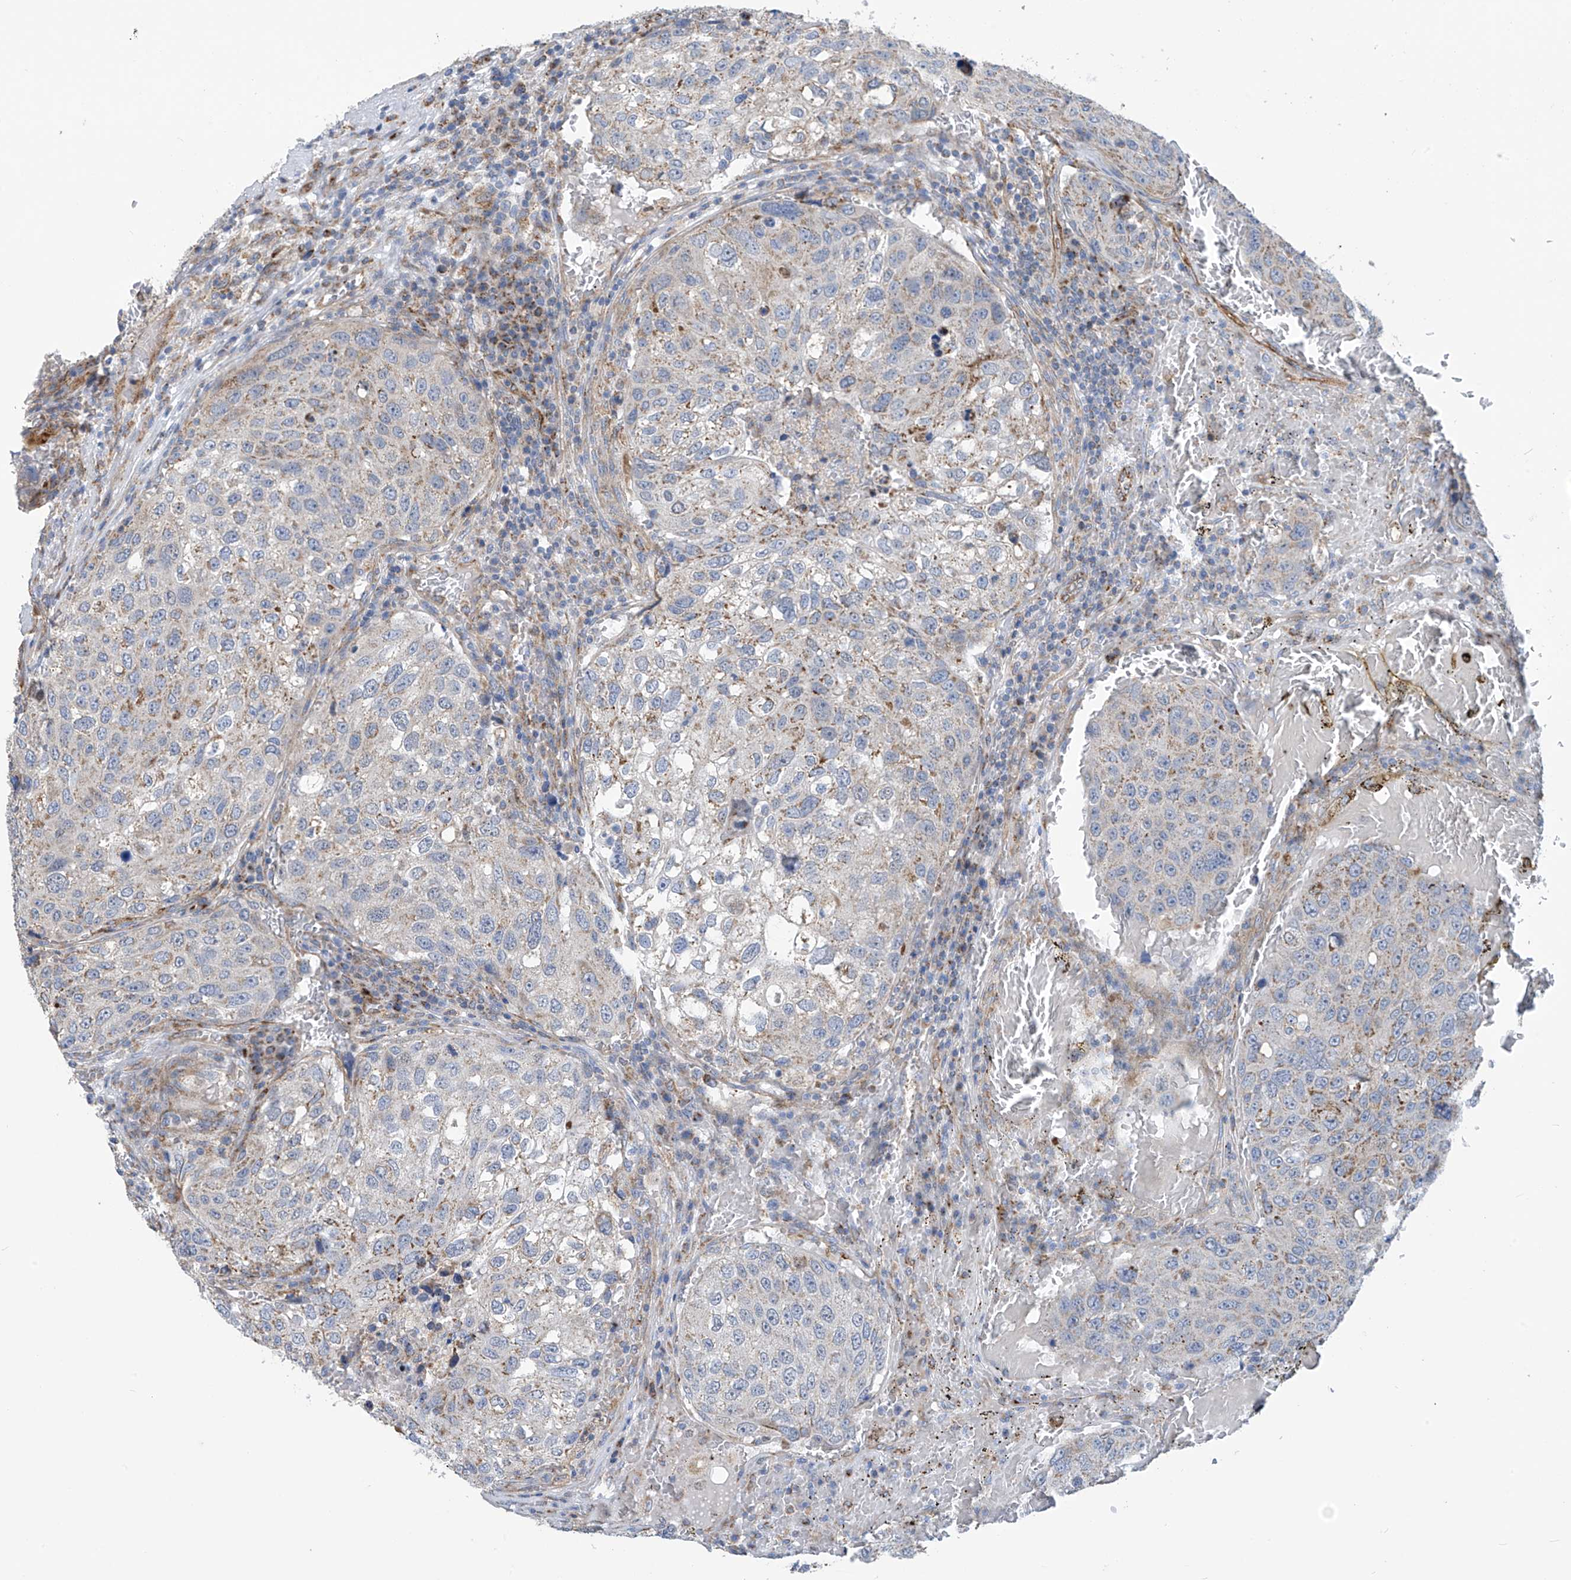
{"staining": {"intensity": "negative", "quantity": "none", "location": "none"}, "tissue": "urothelial cancer", "cell_type": "Tumor cells", "image_type": "cancer", "snomed": [{"axis": "morphology", "description": "Urothelial carcinoma, High grade"}, {"axis": "topography", "description": "Lymph node"}, {"axis": "topography", "description": "Urinary bladder"}], "caption": "Immunohistochemical staining of urothelial cancer reveals no significant staining in tumor cells. (DAB immunohistochemistry with hematoxylin counter stain).", "gene": "EIF5B", "patient": {"sex": "male", "age": 51}}